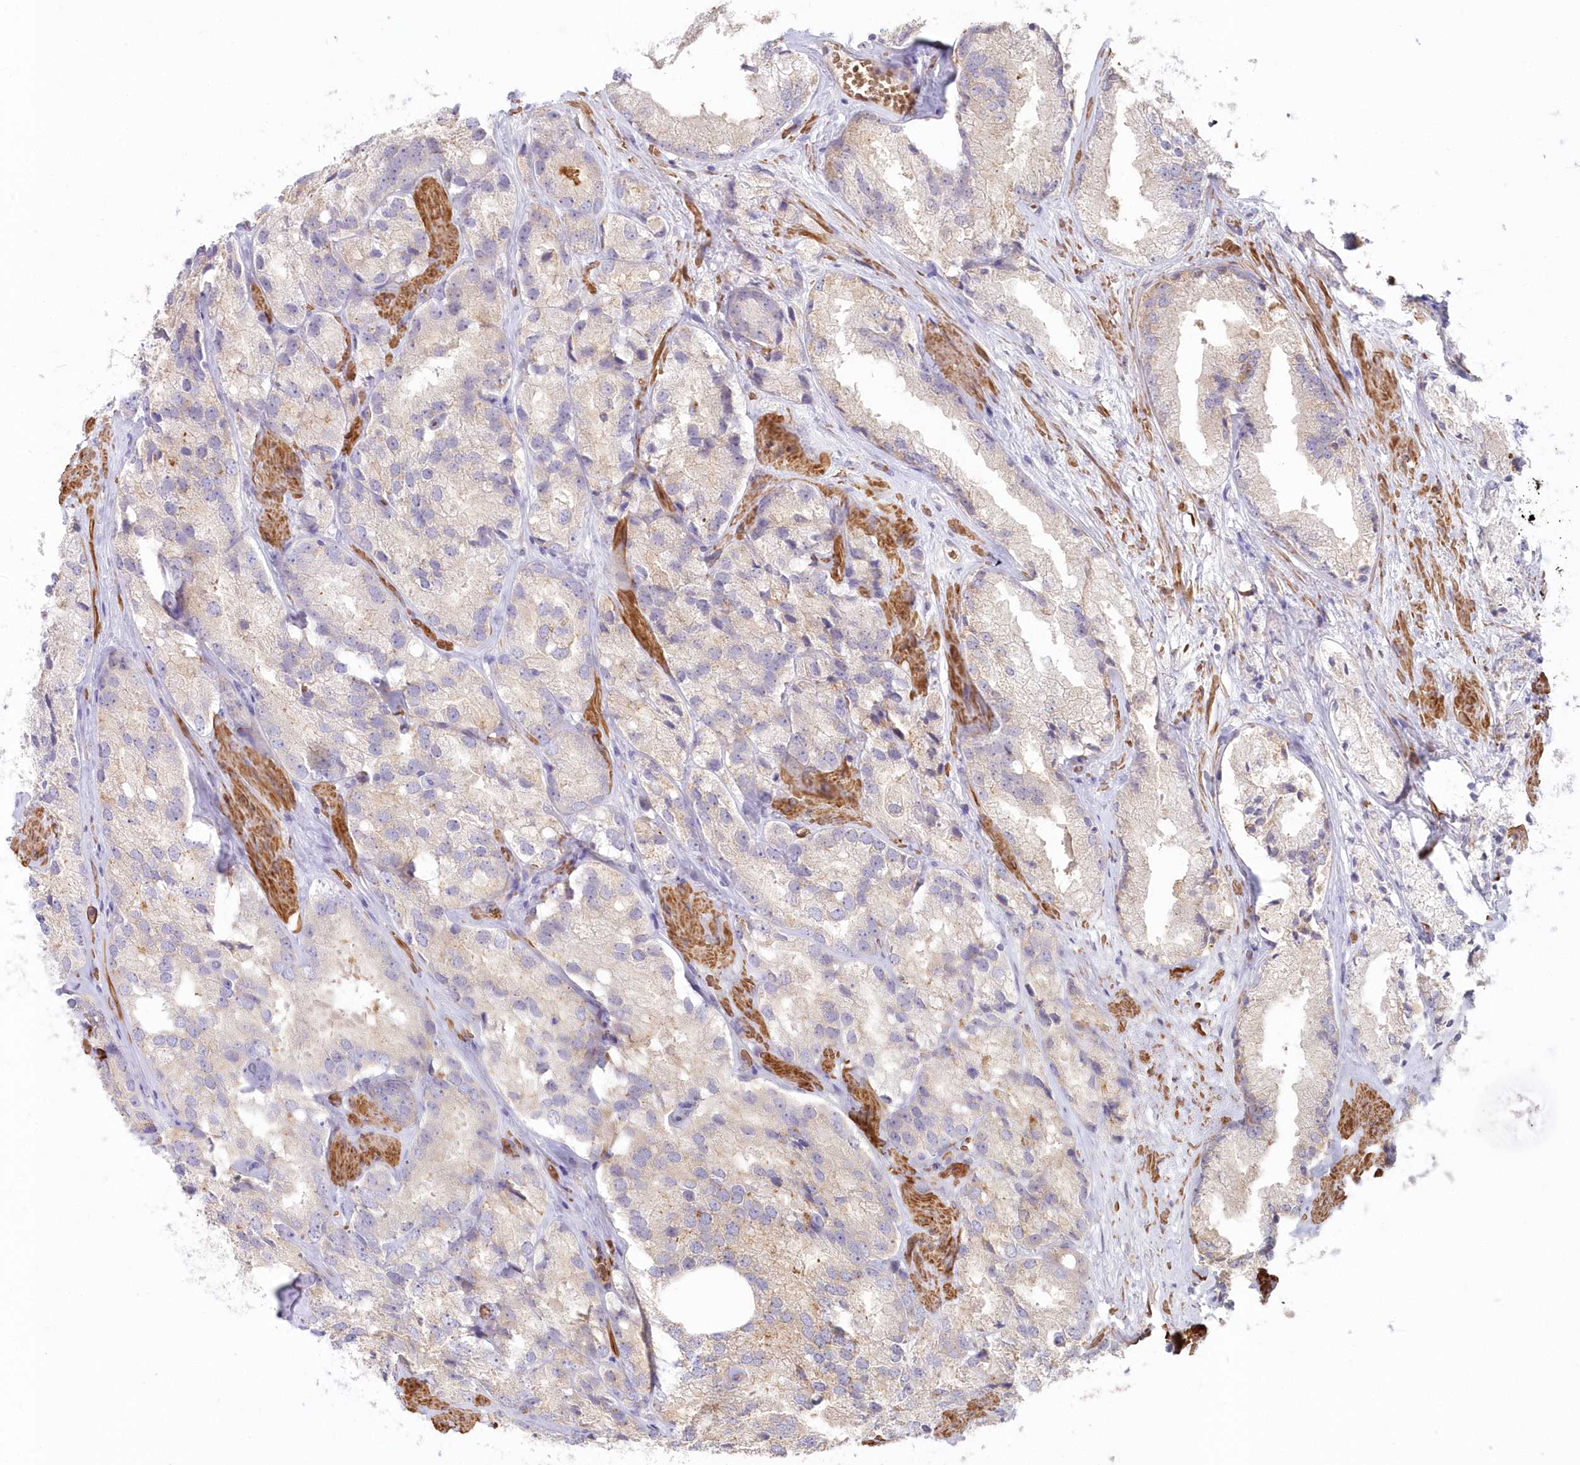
{"staining": {"intensity": "negative", "quantity": "none", "location": "none"}, "tissue": "prostate cancer", "cell_type": "Tumor cells", "image_type": "cancer", "snomed": [{"axis": "morphology", "description": "Adenocarcinoma, High grade"}, {"axis": "topography", "description": "Prostate"}], "caption": "This is a histopathology image of immunohistochemistry staining of adenocarcinoma (high-grade) (prostate), which shows no expression in tumor cells.", "gene": "SERINC1", "patient": {"sex": "male", "age": 66}}